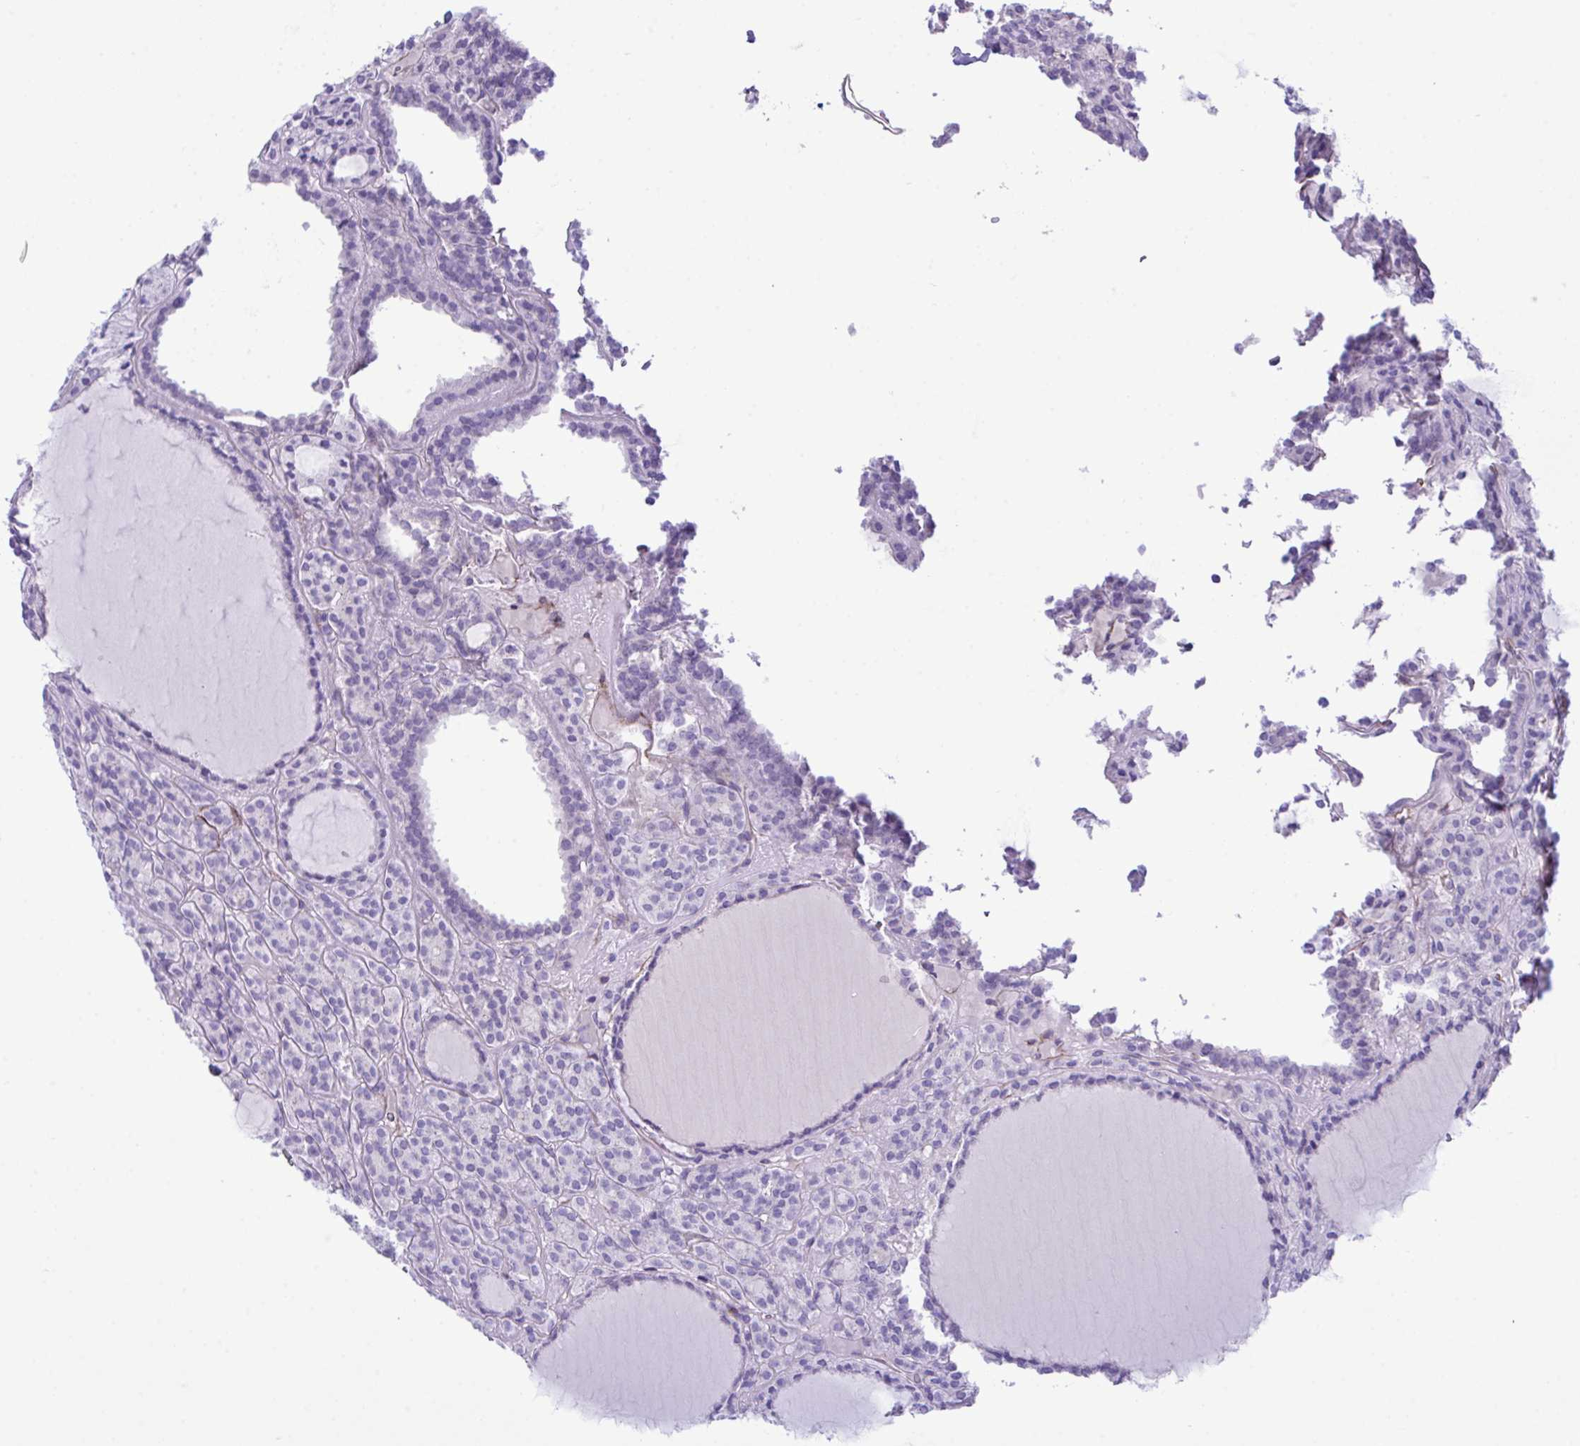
{"staining": {"intensity": "negative", "quantity": "none", "location": "none"}, "tissue": "thyroid cancer", "cell_type": "Tumor cells", "image_type": "cancer", "snomed": [{"axis": "morphology", "description": "Follicular adenoma carcinoma, NOS"}, {"axis": "topography", "description": "Thyroid gland"}], "caption": "Micrograph shows no significant protein positivity in tumor cells of follicular adenoma carcinoma (thyroid).", "gene": "SYNPO2L", "patient": {"sex": "female", "age": 63}}